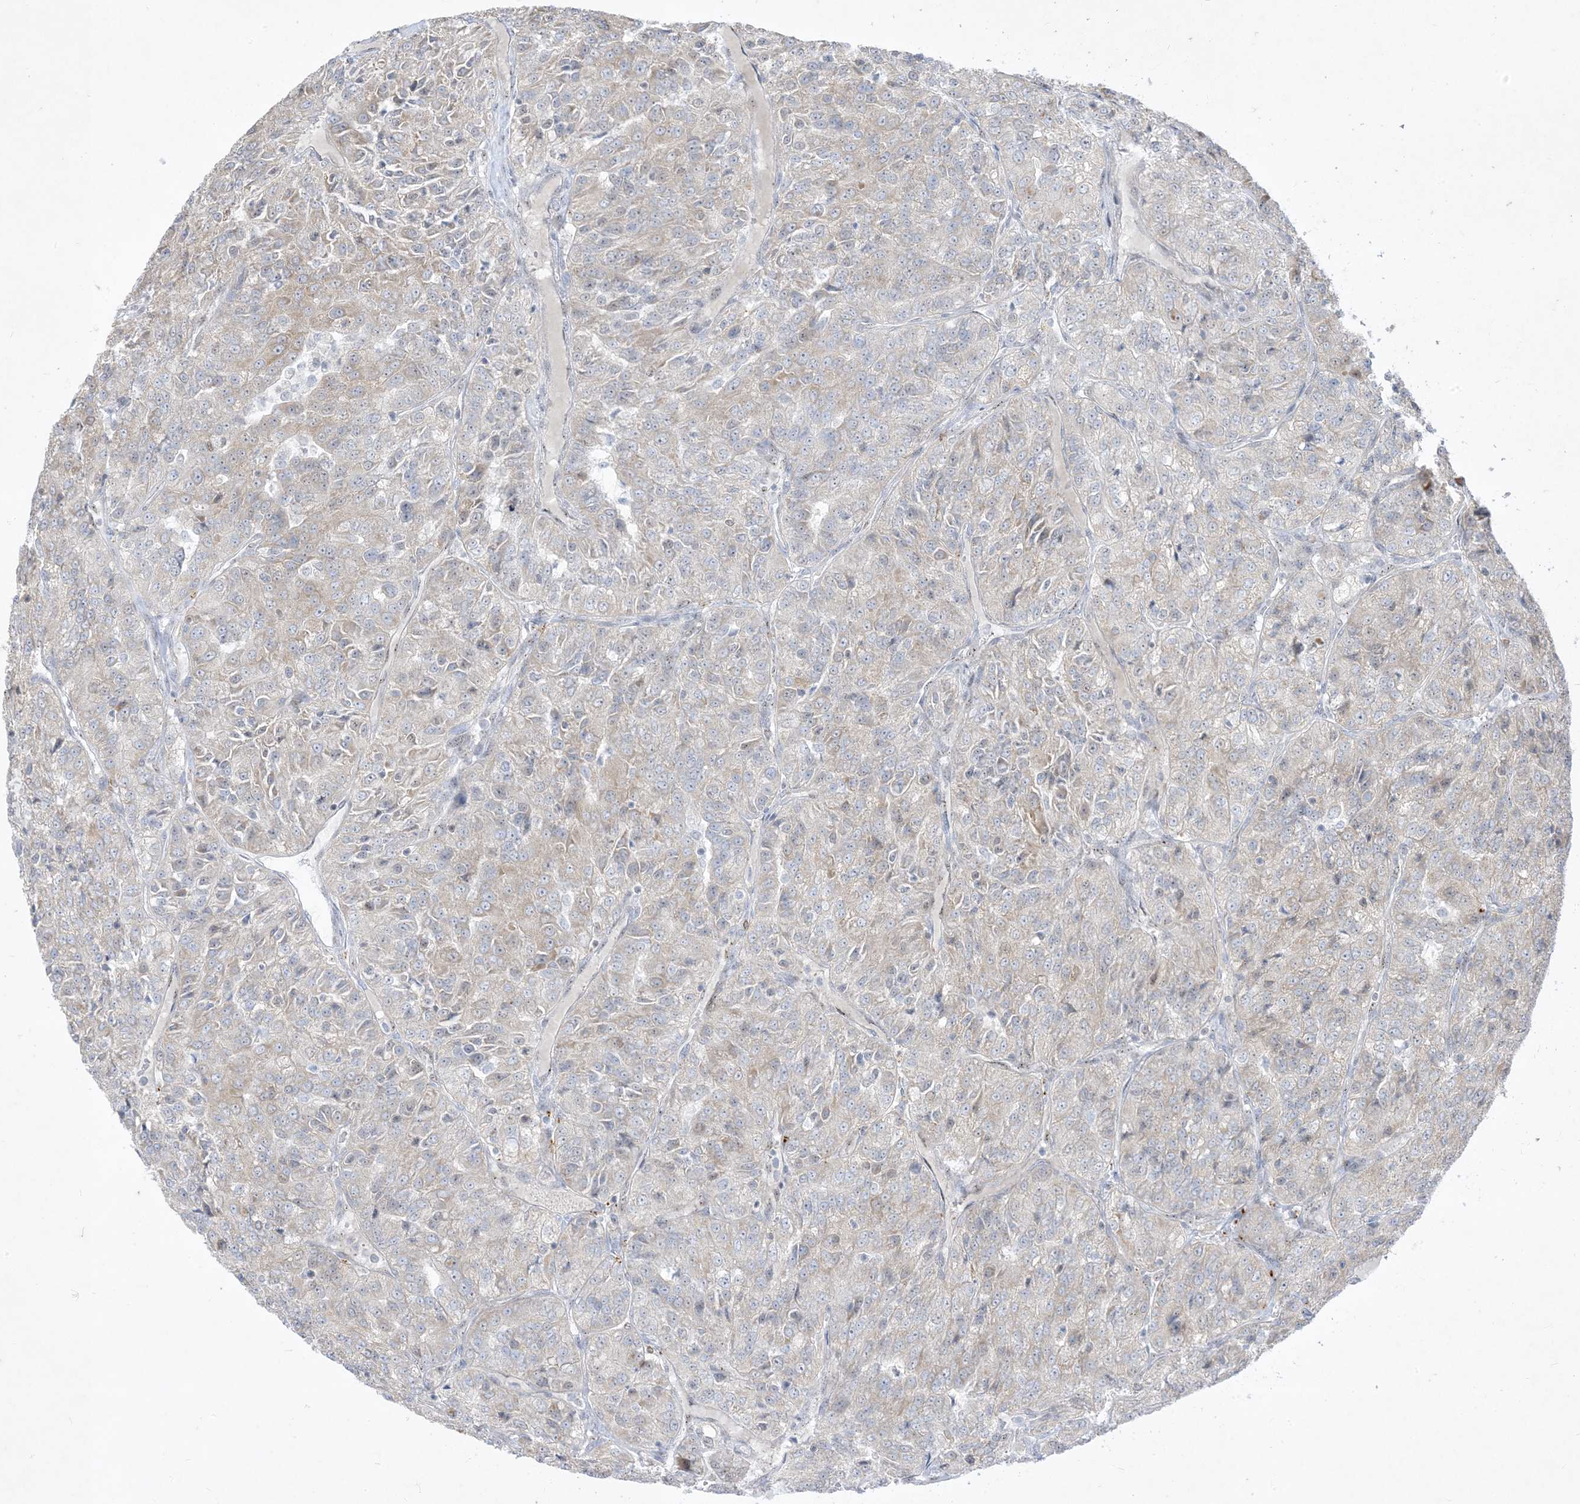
{"staining": {"intensity": "weak", "quantity": "<25%", "location": "cytoplasmic/membranous"}, "tissue": "renal cancer", "cell_type": "Tumor cells", "image_type": "cancer", "snomed": [{"axis": "morphology", "description": "Adenocarcinoma, NOS"}, {"axis": "topography", "description": "Kidney"}], "caption": "The immunohistochemistry photomicrograph has no significant expression in tumor cells of renal cancer tissue.", "gene": "BHLHE40", "patient": {"sex": "female", "age": 63}}